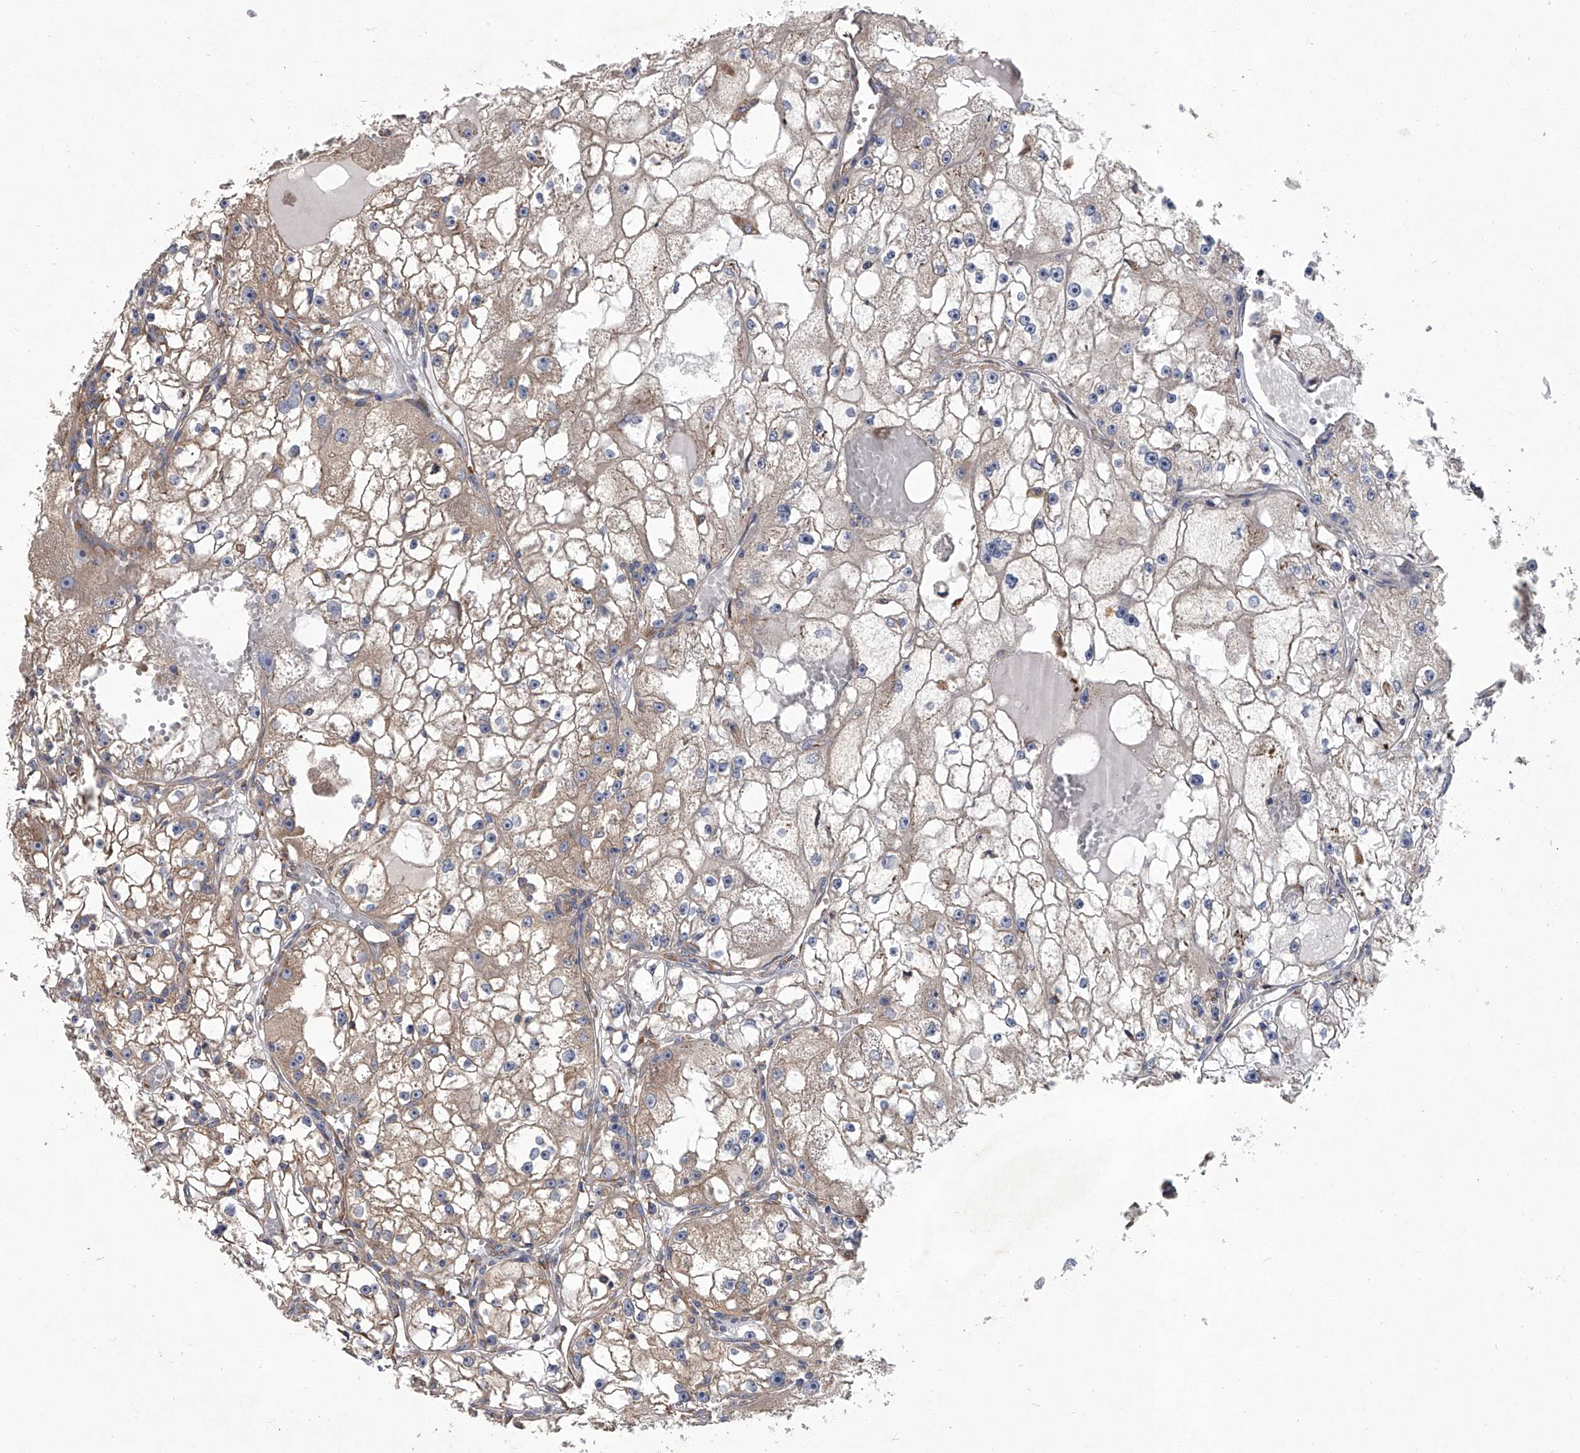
{"staining": {"intensity": "weak", "quantity": "25%-75%", "location": "cytoplasmic/membranous"}, "tissue": "renal cancer", "cell_type": "Tumor cells", "image_type": "cancer", "snomed": [{"axis": "morphology", "description": "Adenocarcinoma, NOS"}, {"axis": "topography", "description": "Kidney"}], "caption": "A micrograph of renal cancer stained for a protein exhibits weak cytoplasmic/membranous brown staining in tumor cells. Ihc stains the protein of interest in brown and the nuclei are stained blue.", "gene": "EIF2S2", "patient": {"sex": "male", "age": 56}}